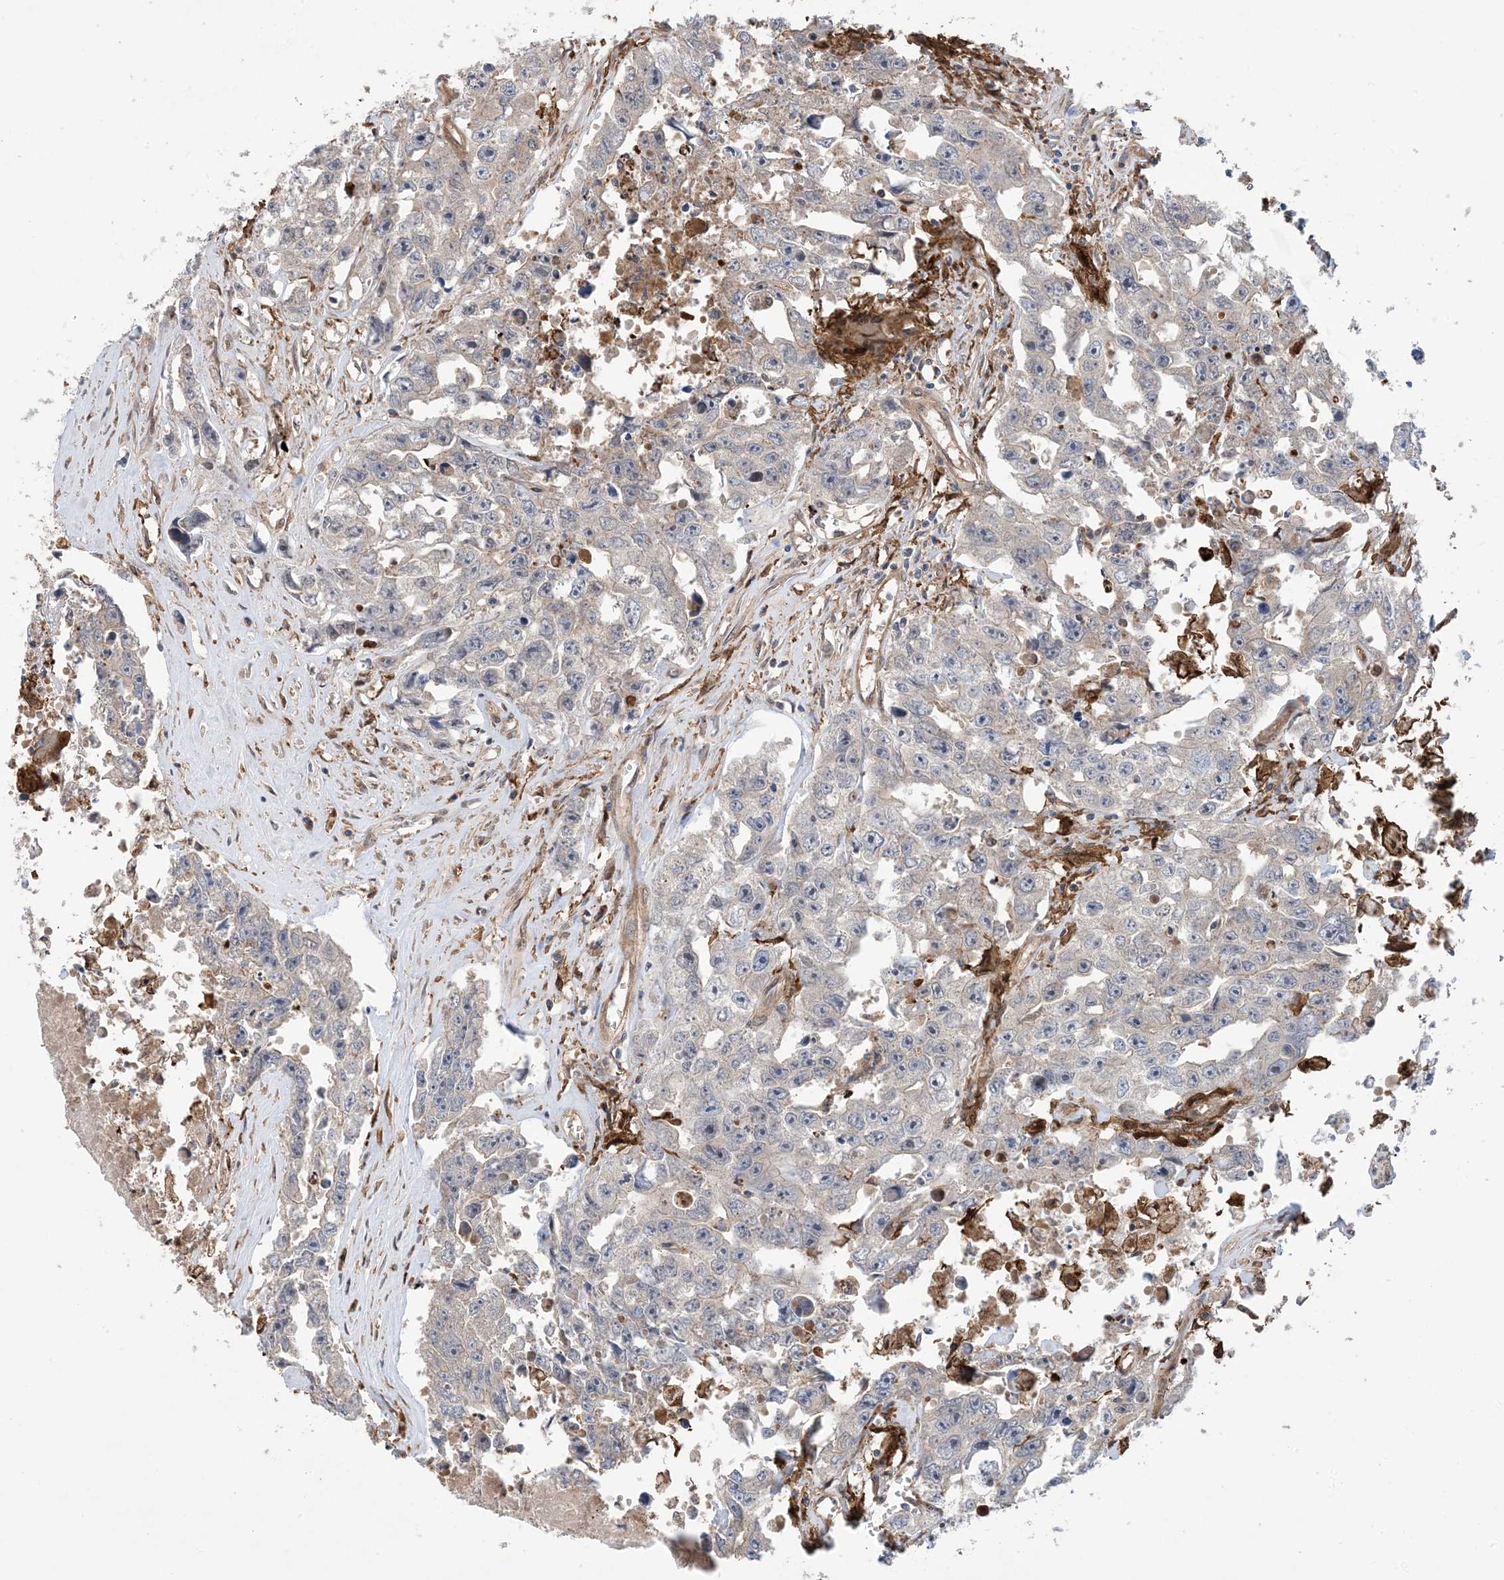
{"staining": {"intensity": "moderate", "quantity": "<25%", "location": "cytoplasmic/membranous"}, "tissue": "testis cancer", "cell_type": "Tumor cells", "image_type": "cancer", "snomed": [{"axis": "morphology", "description": "Seminoma, NOS"}, {"axis": "morphology", "description": "Carcinoma, Embryonal, NOS"}, {"axis": "topography", "description": "Testis"}], "caption": "Immunohistochemistry of testis seminoma displays low levels of moderate cytoplasmic/membranous staining in approximately <25% of tumor cells.", "gene": "HS1BP3", "patient": {"sex": "male", "age": 43}}